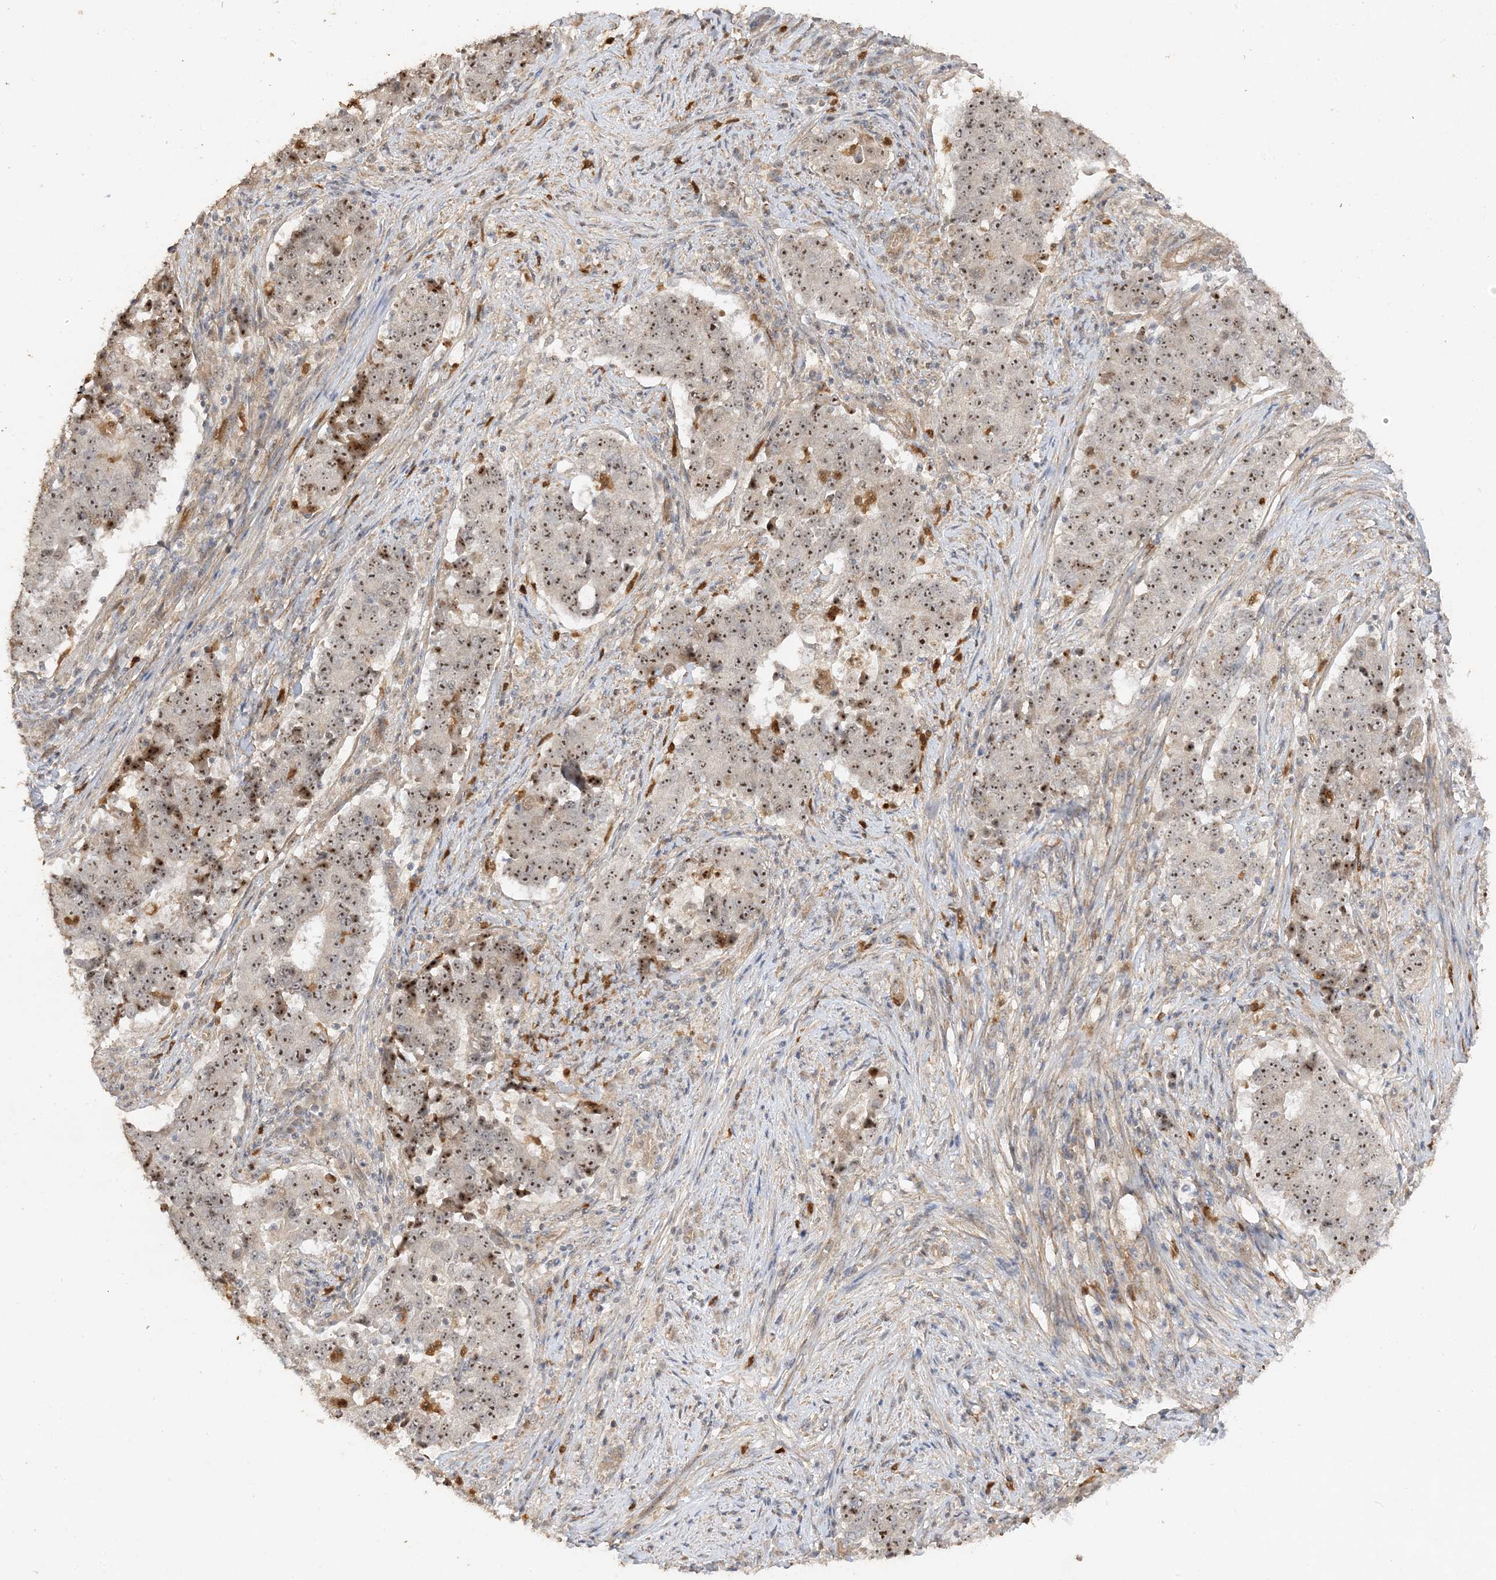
{"staining": {"intensity": "moderate", "quantity": ">75%", "location": "nuclear"}, "tissue": "stomach cancer", "cell_type": "Tumor cells", "image_type": "cancer", "snomed": [{"axis": "morphology", "description": "Adenocarcinoma, NOS"}, {"axis": "topography", "description": "Stomach"}], "caption": "Adenocarcinoma (stomach) stained with immunohistochemistry (IHC) exhibits moderate nuclear positivity in about >75% of tumor cells.", "gene": "DDX18", "patient": {"sex": "male", "age": 59}}